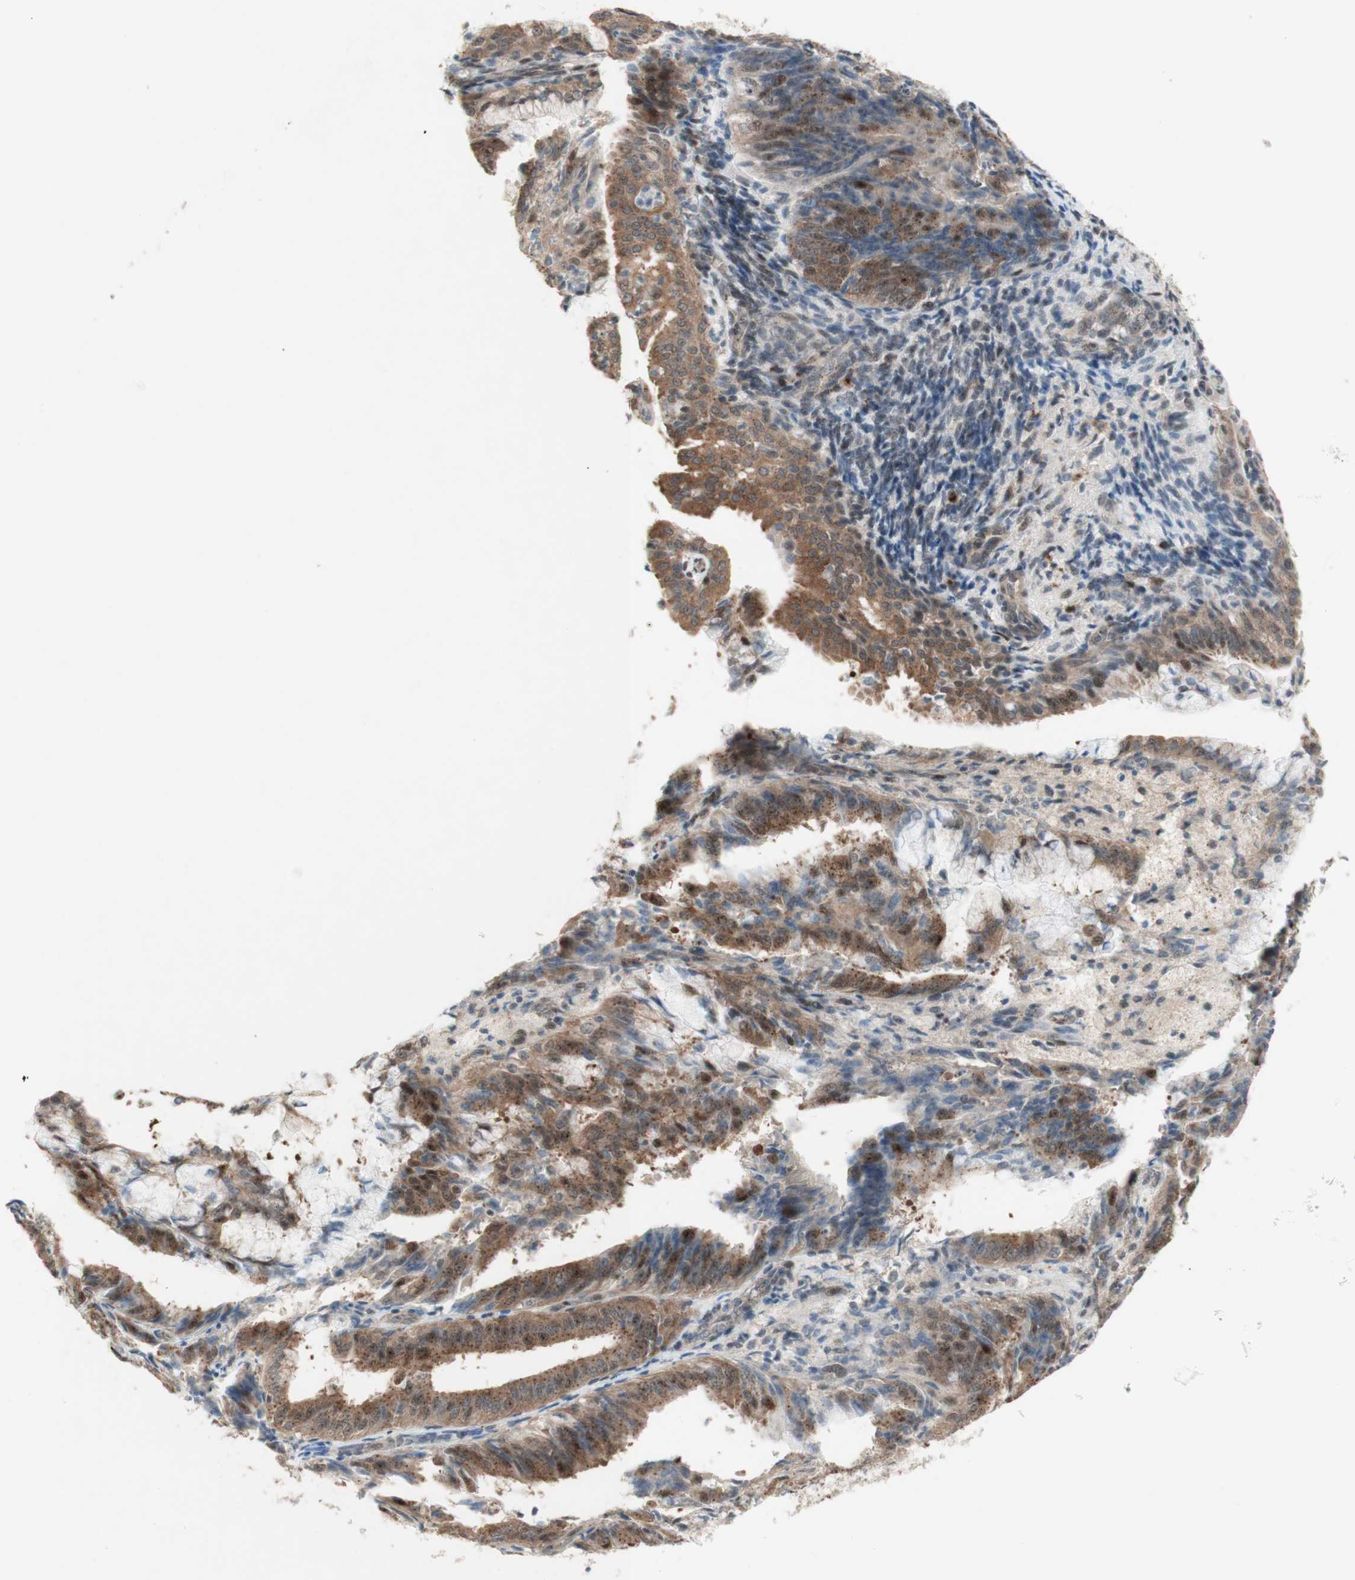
{"staining": {"intensity": "moderate", "quantity": ">75%", "location": "cytoplasmic/membranous"}, "tissue": "endometrial cancer", "cell_type": "Tumor cells", "image_type": "cancer", "snomed": [{"axis": "morphology", "description": "Adenocarcinoma, NOS"}, {"axis": "topography", "description": "Endometrium"}], "caption": "Protein staining of endometrial cancer tissue shows moderate cytoplasmic/membranous expression in about >75% of tumor cells.", "gene": "CYLD", "patient": {"sex": "female", "age": 63}}